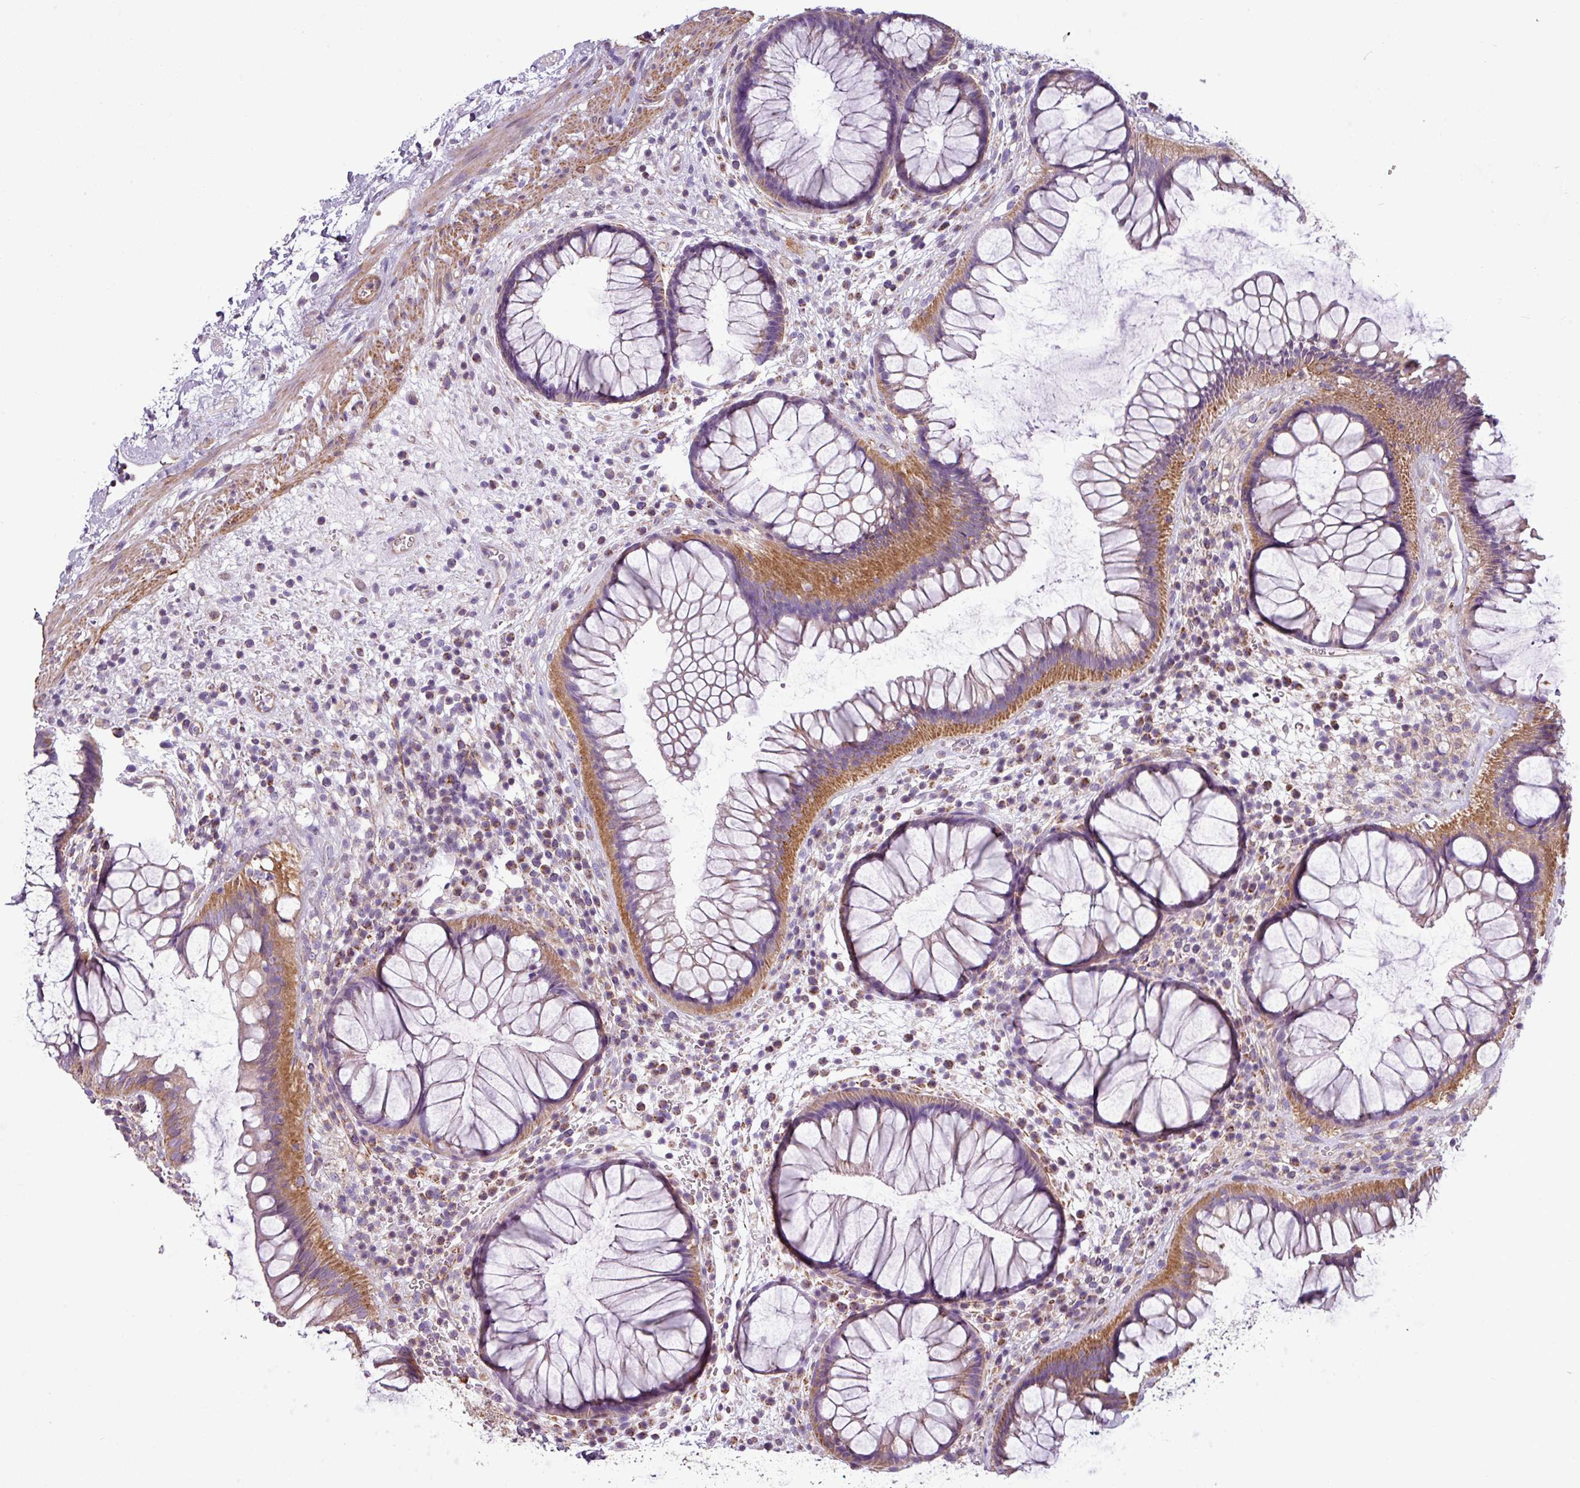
{"staining": {"intensity": "moderate", "quantity": "25%-75%", "location": "cytoplasmic/membranous"}, "tissue": "rectum", "cell_type": "Glandular cells", "image_type": "normal", "snomed": [{"axis": "morphology", "description": "Normal tissue, NOS"}, {"axis": "topography", "description": "Rectum"}], "caption": "Protein analysis of benign rectum shows moderate cytoplasmic/membranous staining in approximately 25%-75% of glandular cells.", "gene": "BTN2A2", "patient": {"sex": "male", "age": 51}}